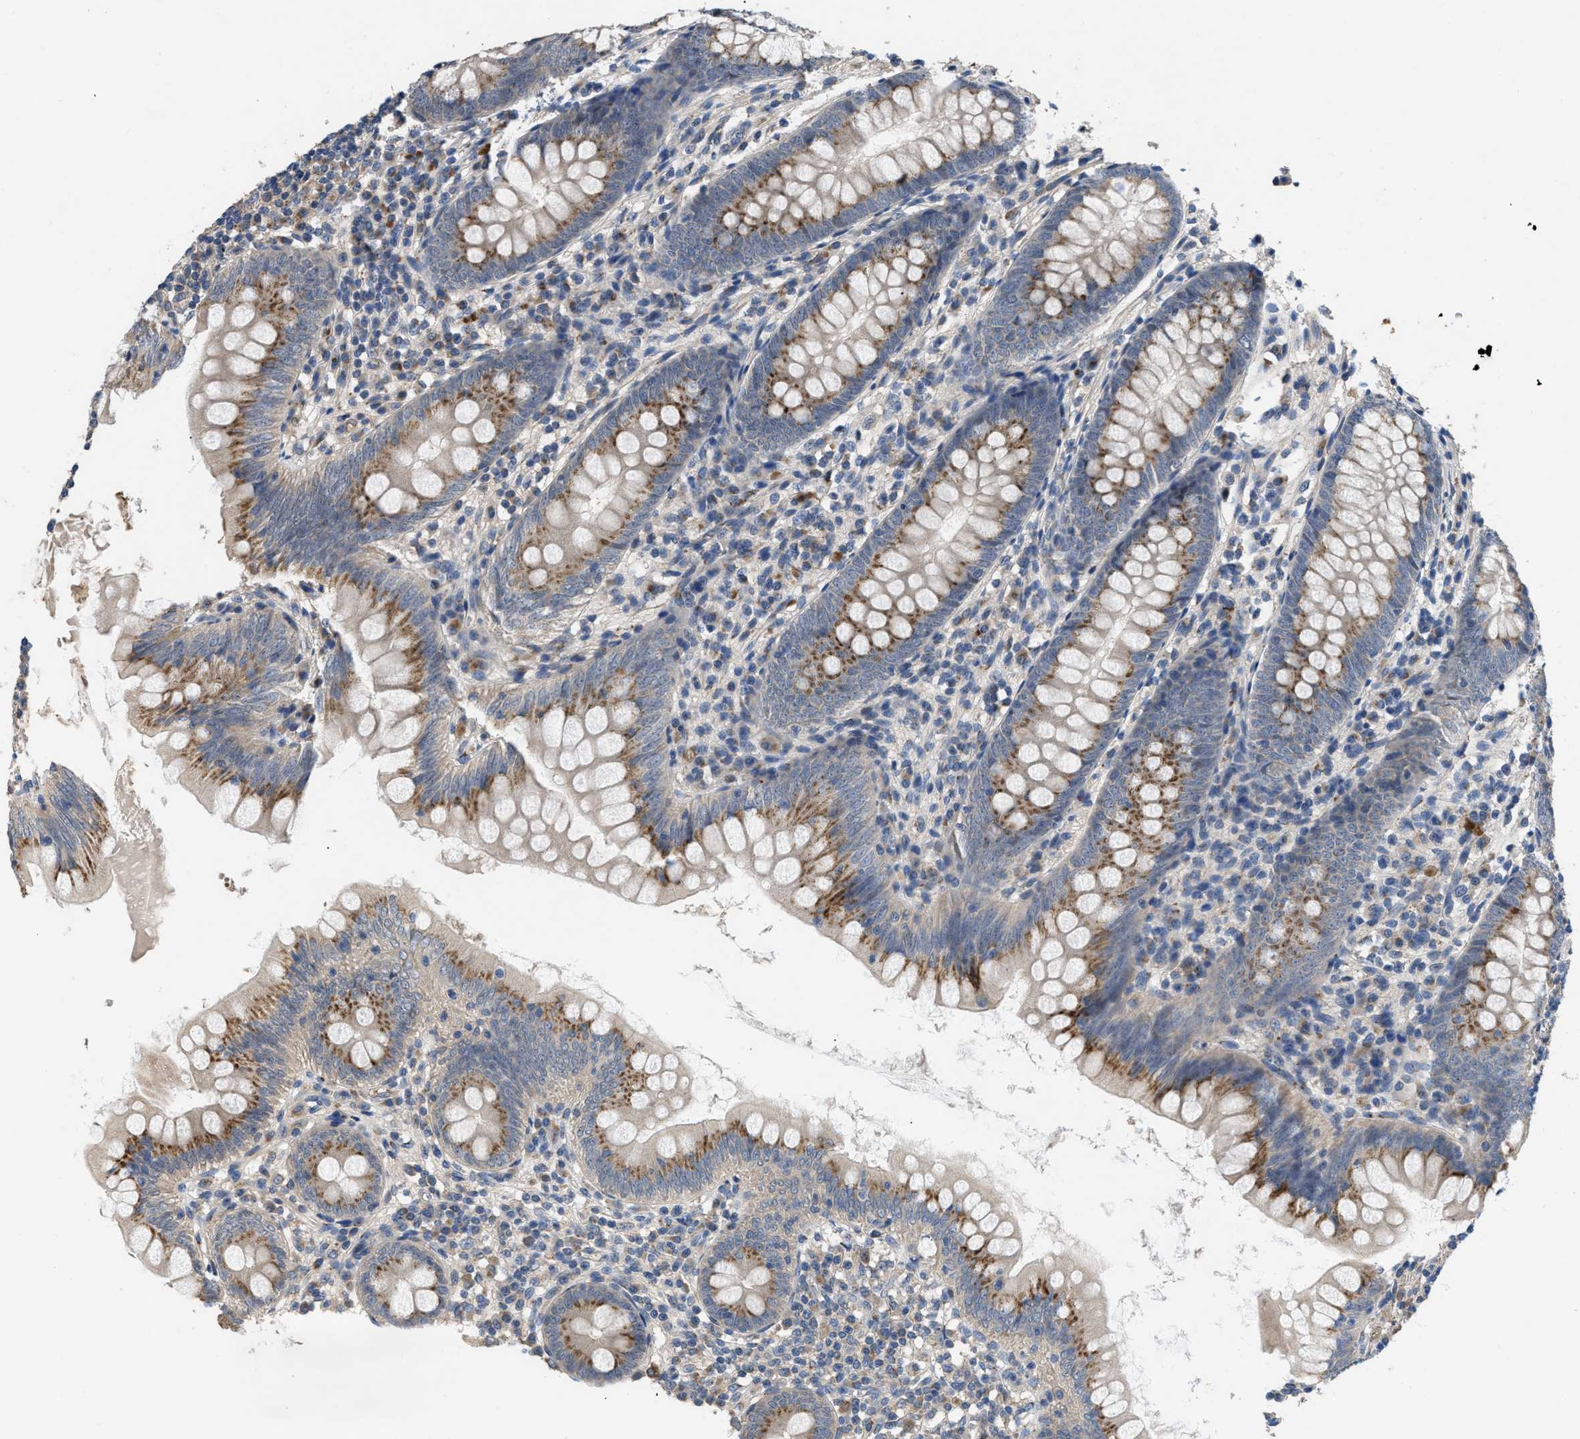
{"staining": {"intensity": "moderate", "quantity": ">75%", "location": "cytoplasmic/membranous"}, "tissue": "appendix", "cell_type": "Glandular cells", "image_type": "normal", "snomed": [{"axis": "morphology", "description": "Normal tissue, NOS"}, {"axis": "topography", "description": "Appendix"}], "caption": "Immunohistochemistry (IHC) (DAB) staining of normal human appendix shows moderate cytoplasmic/membranous protein staining in approximately >75% of glandular cells. (brown staining indicates protein expression, while blue staining denotes nuclei).", "gene": "SIK2", "patient": {"sex": "female", "age": 77}}